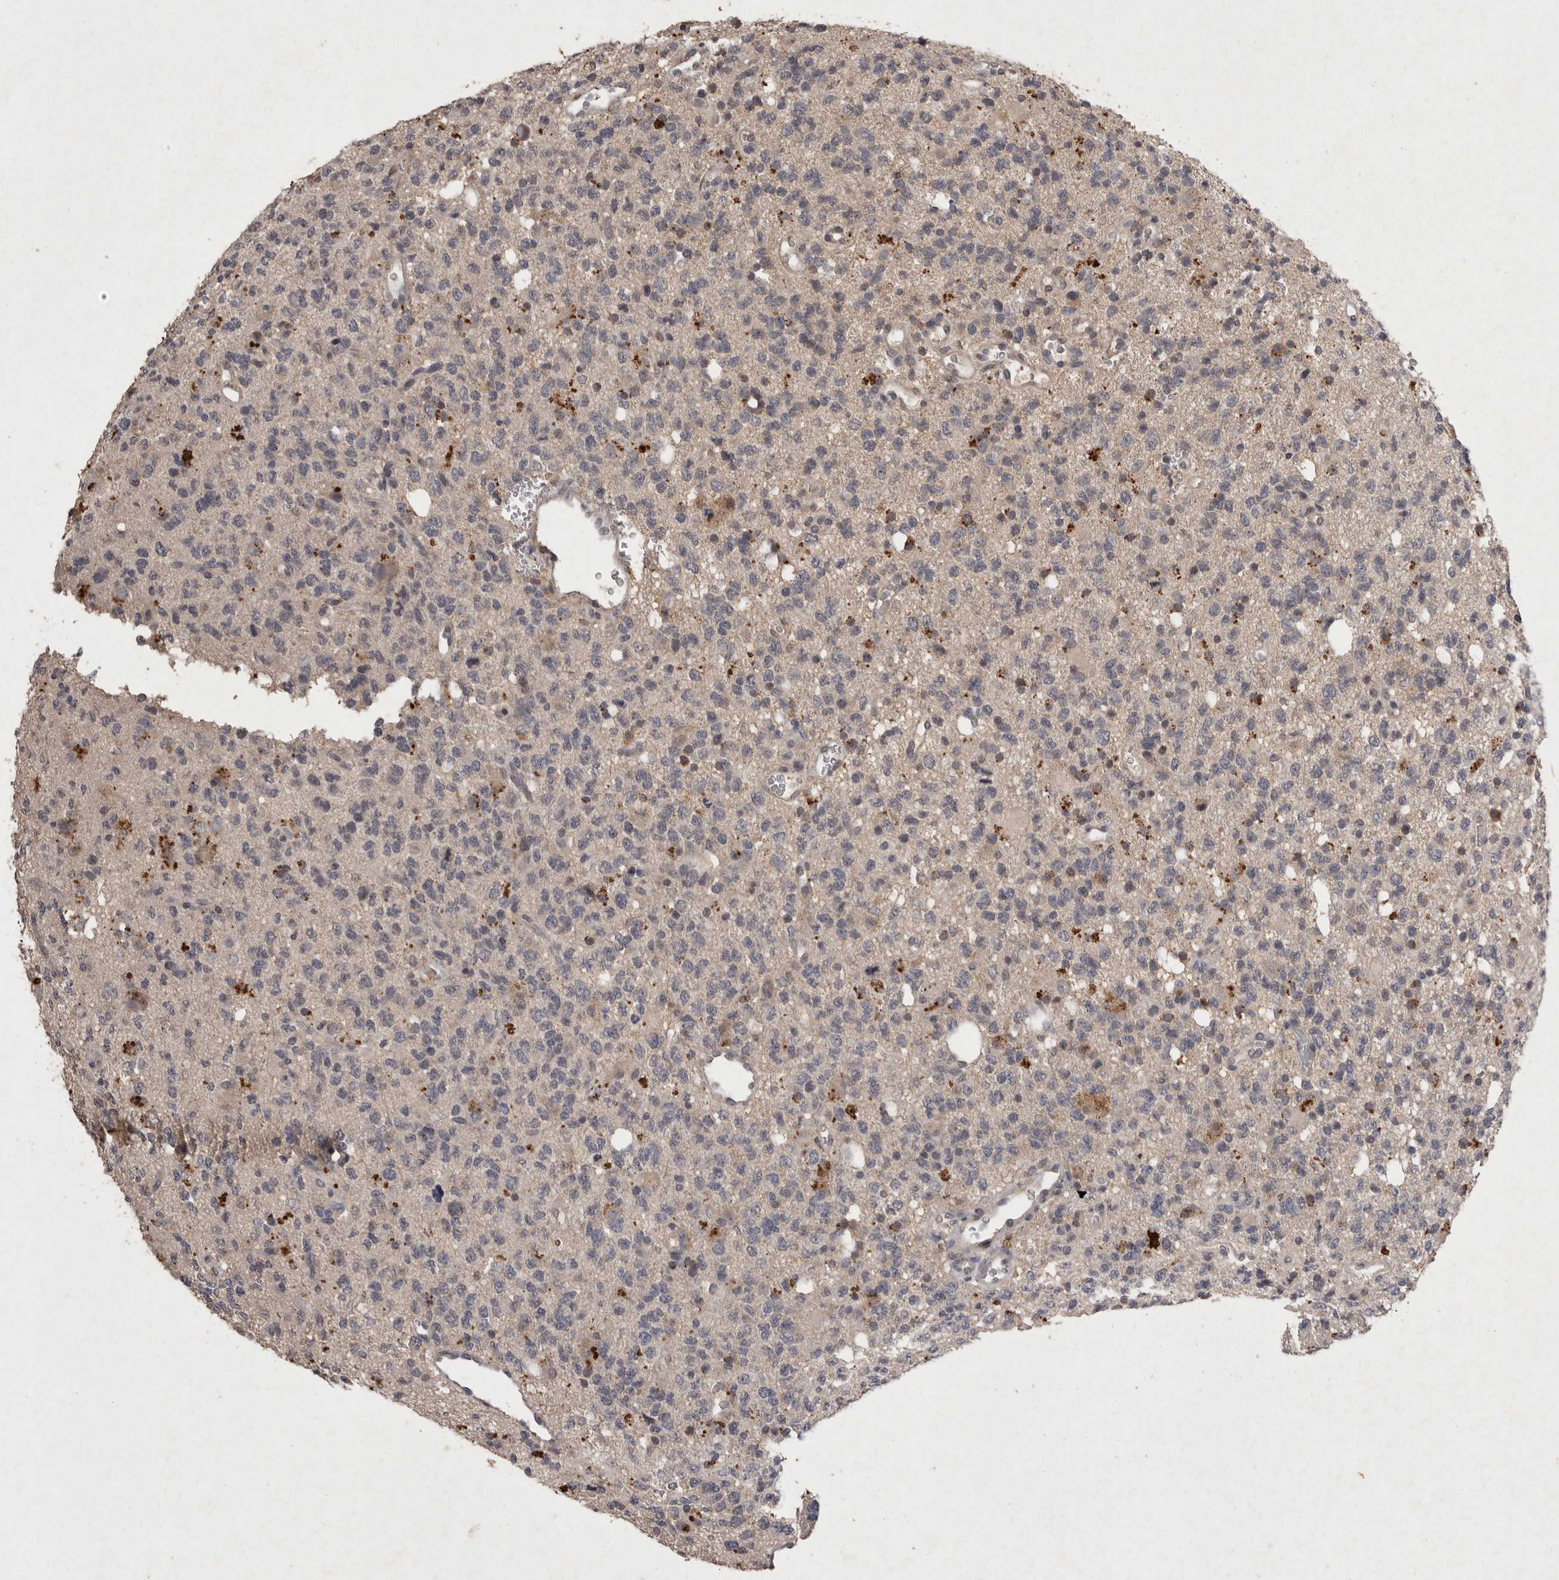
{"staining": {"intensity": "negative", "quantity": "none", "location": "none"}, "tissue": "glioma", "cell_type": "Tumor cells", "image_type": "cancer", "snomed": [{"axis": "morphology", "description": "Glioma, malignant, High grade"}, {"axis": "topography", "description": "Brain"}], "caption": "This is an IHC image of glioma. There is no staining in tumor cells.", "gene": "APLNR", "patient": {"sex": "female", "age": 62}}